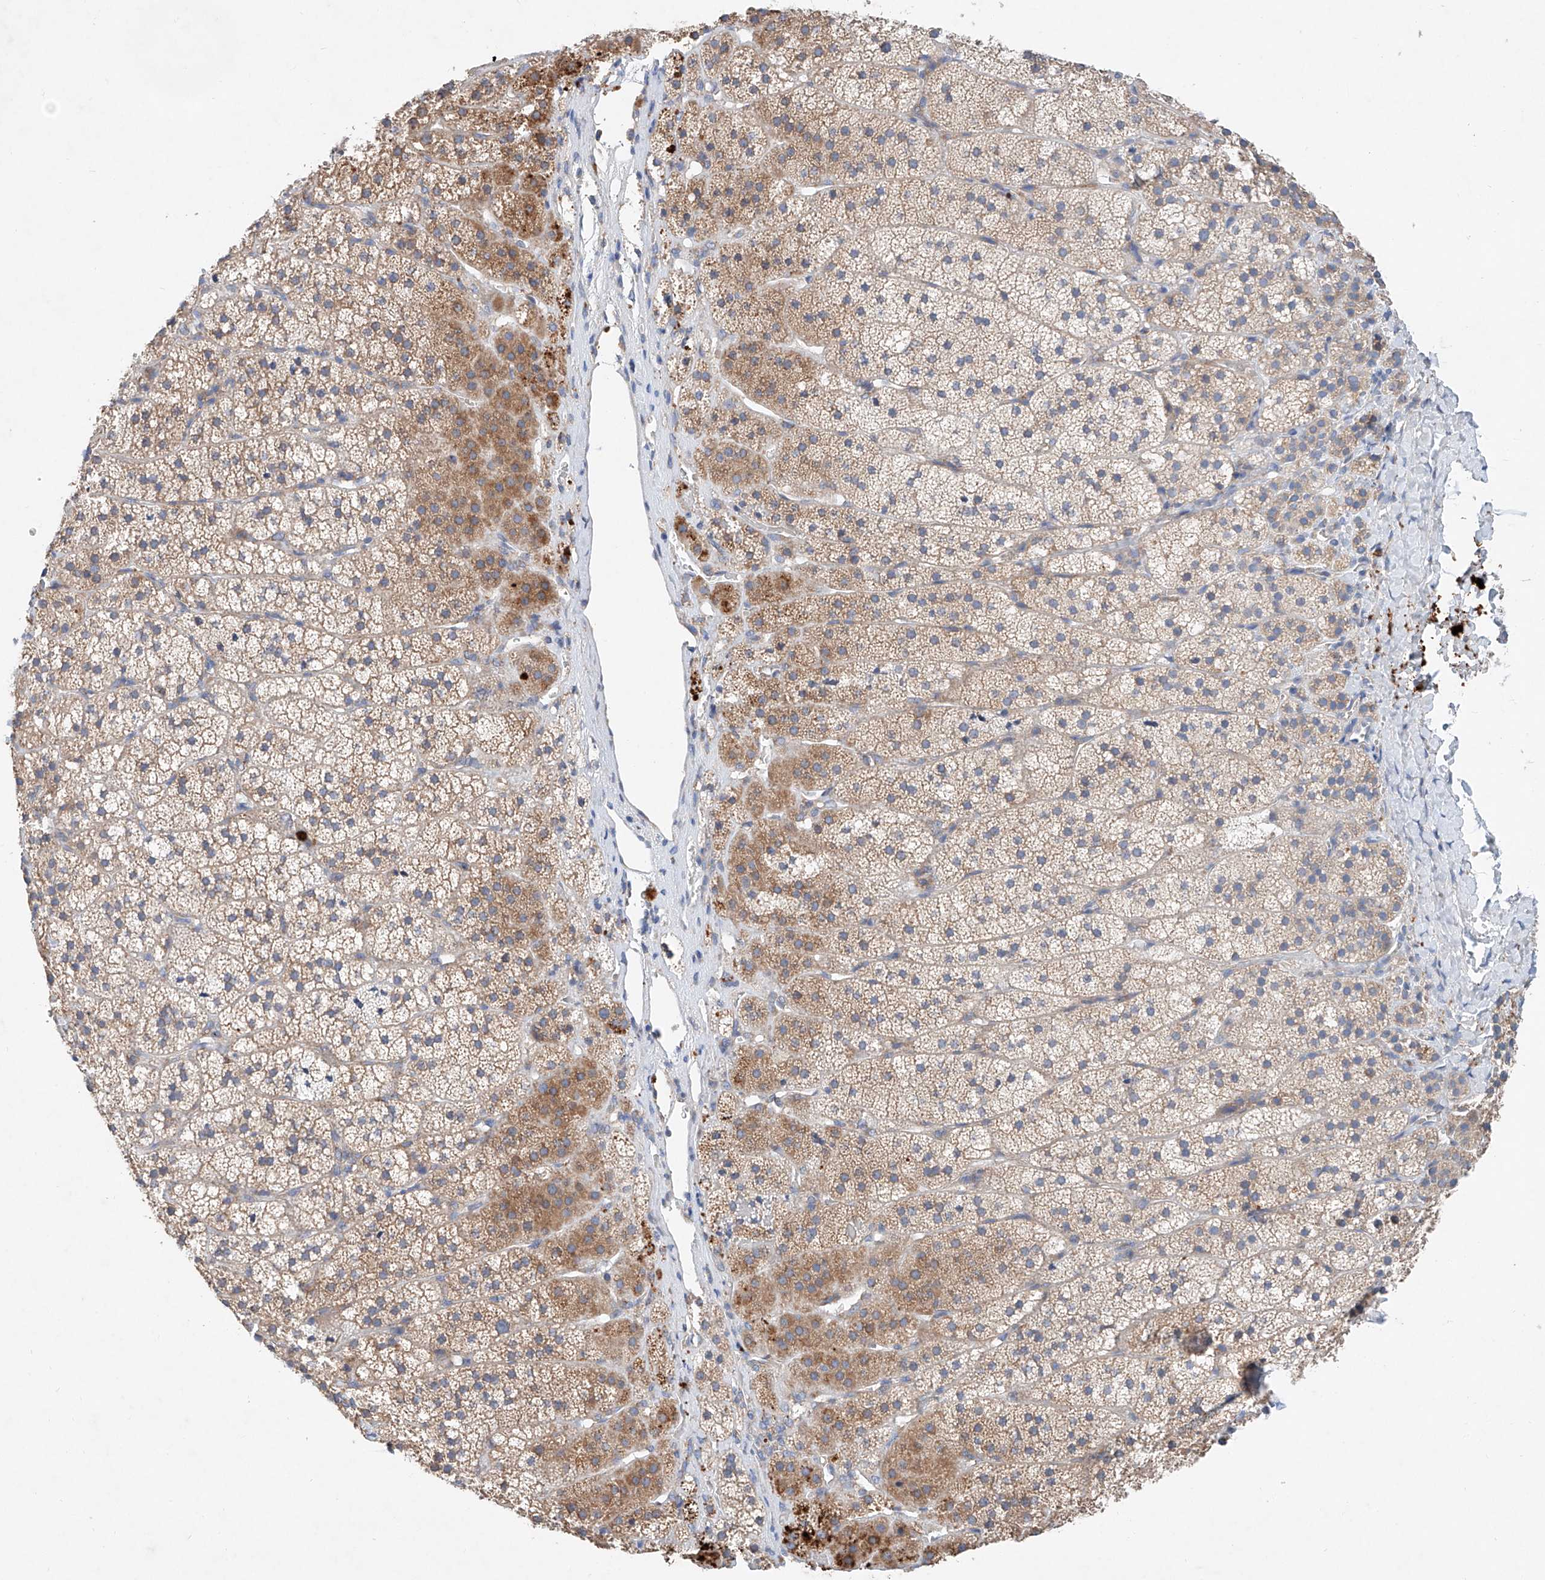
{"staining": {"intensity": "moderate", "quantity": ">75%", "location": "cytoplasmic/membranous"}, "tissue": "adrenal gland", "cell_type": "Glandular cells", "image_type": "normal", "snomed": [{"axis": "morphology", "description": "Normal tissue, NOS"}, {"axis": "topography", "description": "Adrenal gland"}], "caption": "Adrenal gland stained with immunohistochemistry (IHC) displays moderate cytoplasmic/membranous positivity in approximately >75% of glandular cells.", "gene": "FASTK", "patient": {"sex": "female", "age": 44}}